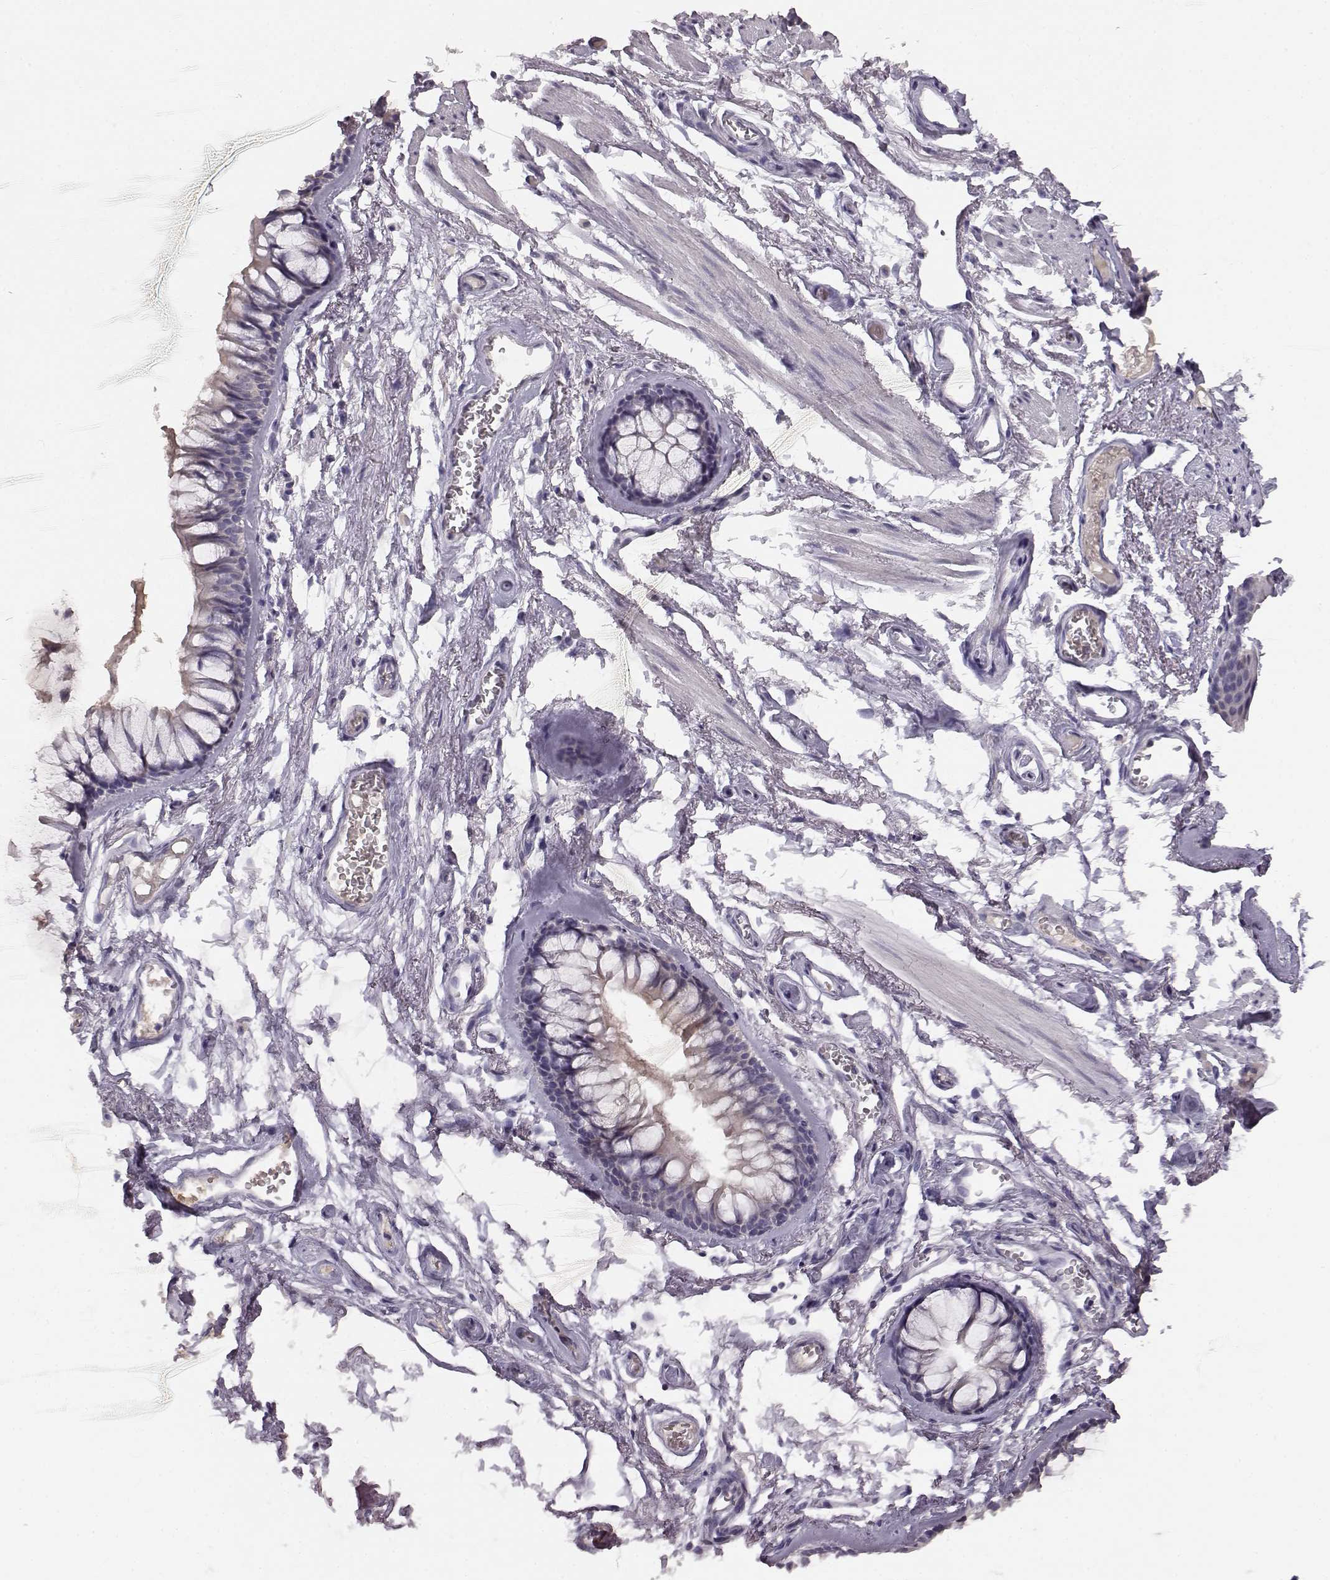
{"staining": {"intensity": "negative", "quantity": "none", "location": "none"}, "tissue": "soft tissue", "cell_type": "Fibroblasts", "image_type": "normal", "snomed": [{"axis": "morphology", "description": "Normal tissue, NOS"}, {"axis": "topography", "description": "Cartilage tissue"}, {"axis": "topography", "description": "Bronchus"}], "caption": "Immunohistochemistry (IHC) photomicrograph of normal human soft tissue stained for a protein (brown), which demonstrates no staining in fibroblasts.", "gene": "BFSP2", "patient": {"sex": "female", "age": 79}}